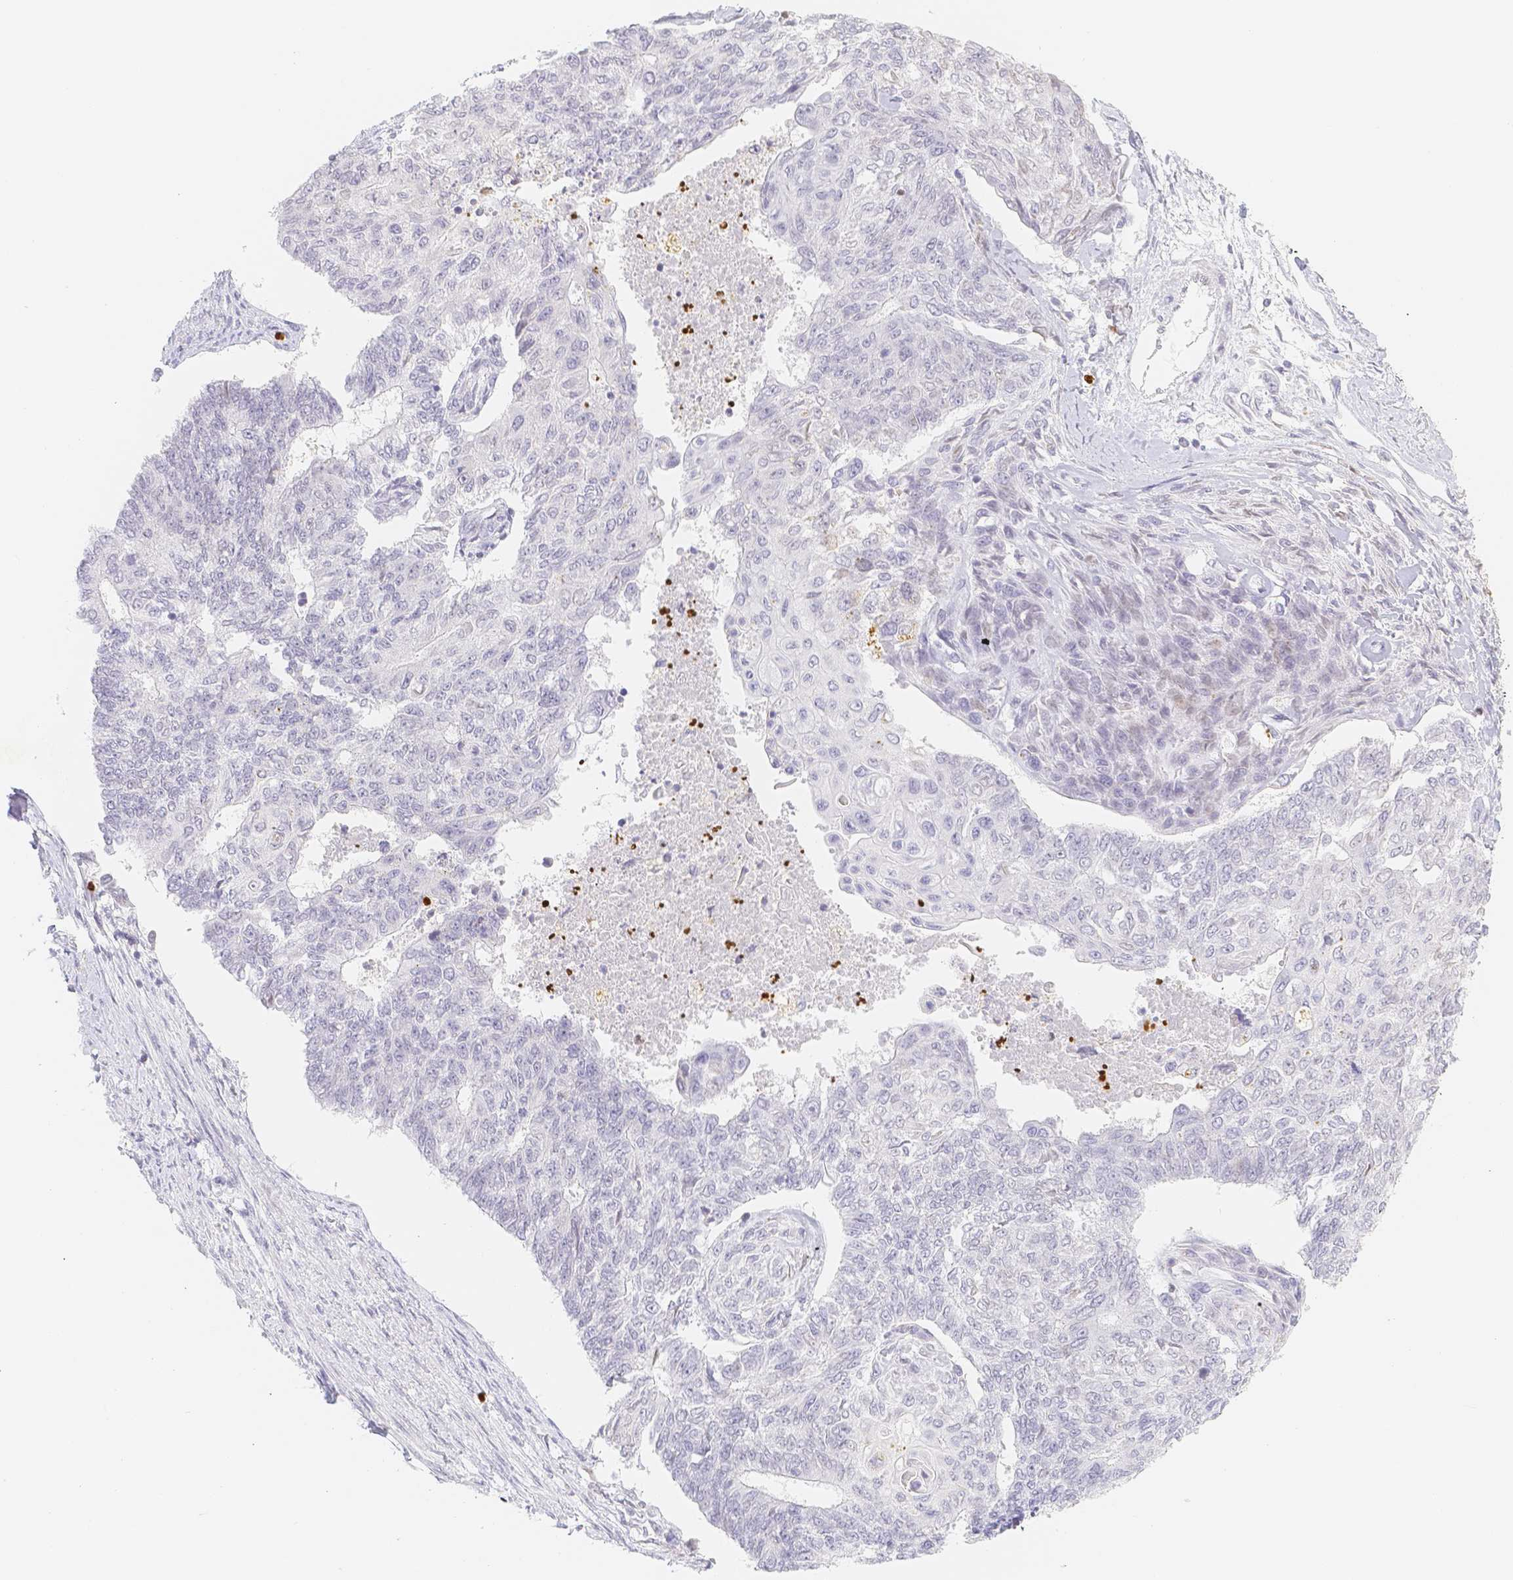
{"staining": {"intensity": "negative", "quantity": "none", "location": "none"}, "tissue": "endometrial cancer", "cell_type": "Tumor cells", "image_type": "cancer", "snomed": [{"axis": "morphology", "description": "Adenocarcinoma, NOS"}, {"axis": "topography", "description": "Endometrium"}], "caption": "A photomicrograph of adenocarcinoma (endometrial) stained for a protein shows no brown staining in tumor cells. Brightfield microscopy of immunohistochemistry stained with DAB (brown) and hematoxylin (blue), captured at high magnification.", "gene": "PADI4", "patient": {"sex": "female", "age": 32}}